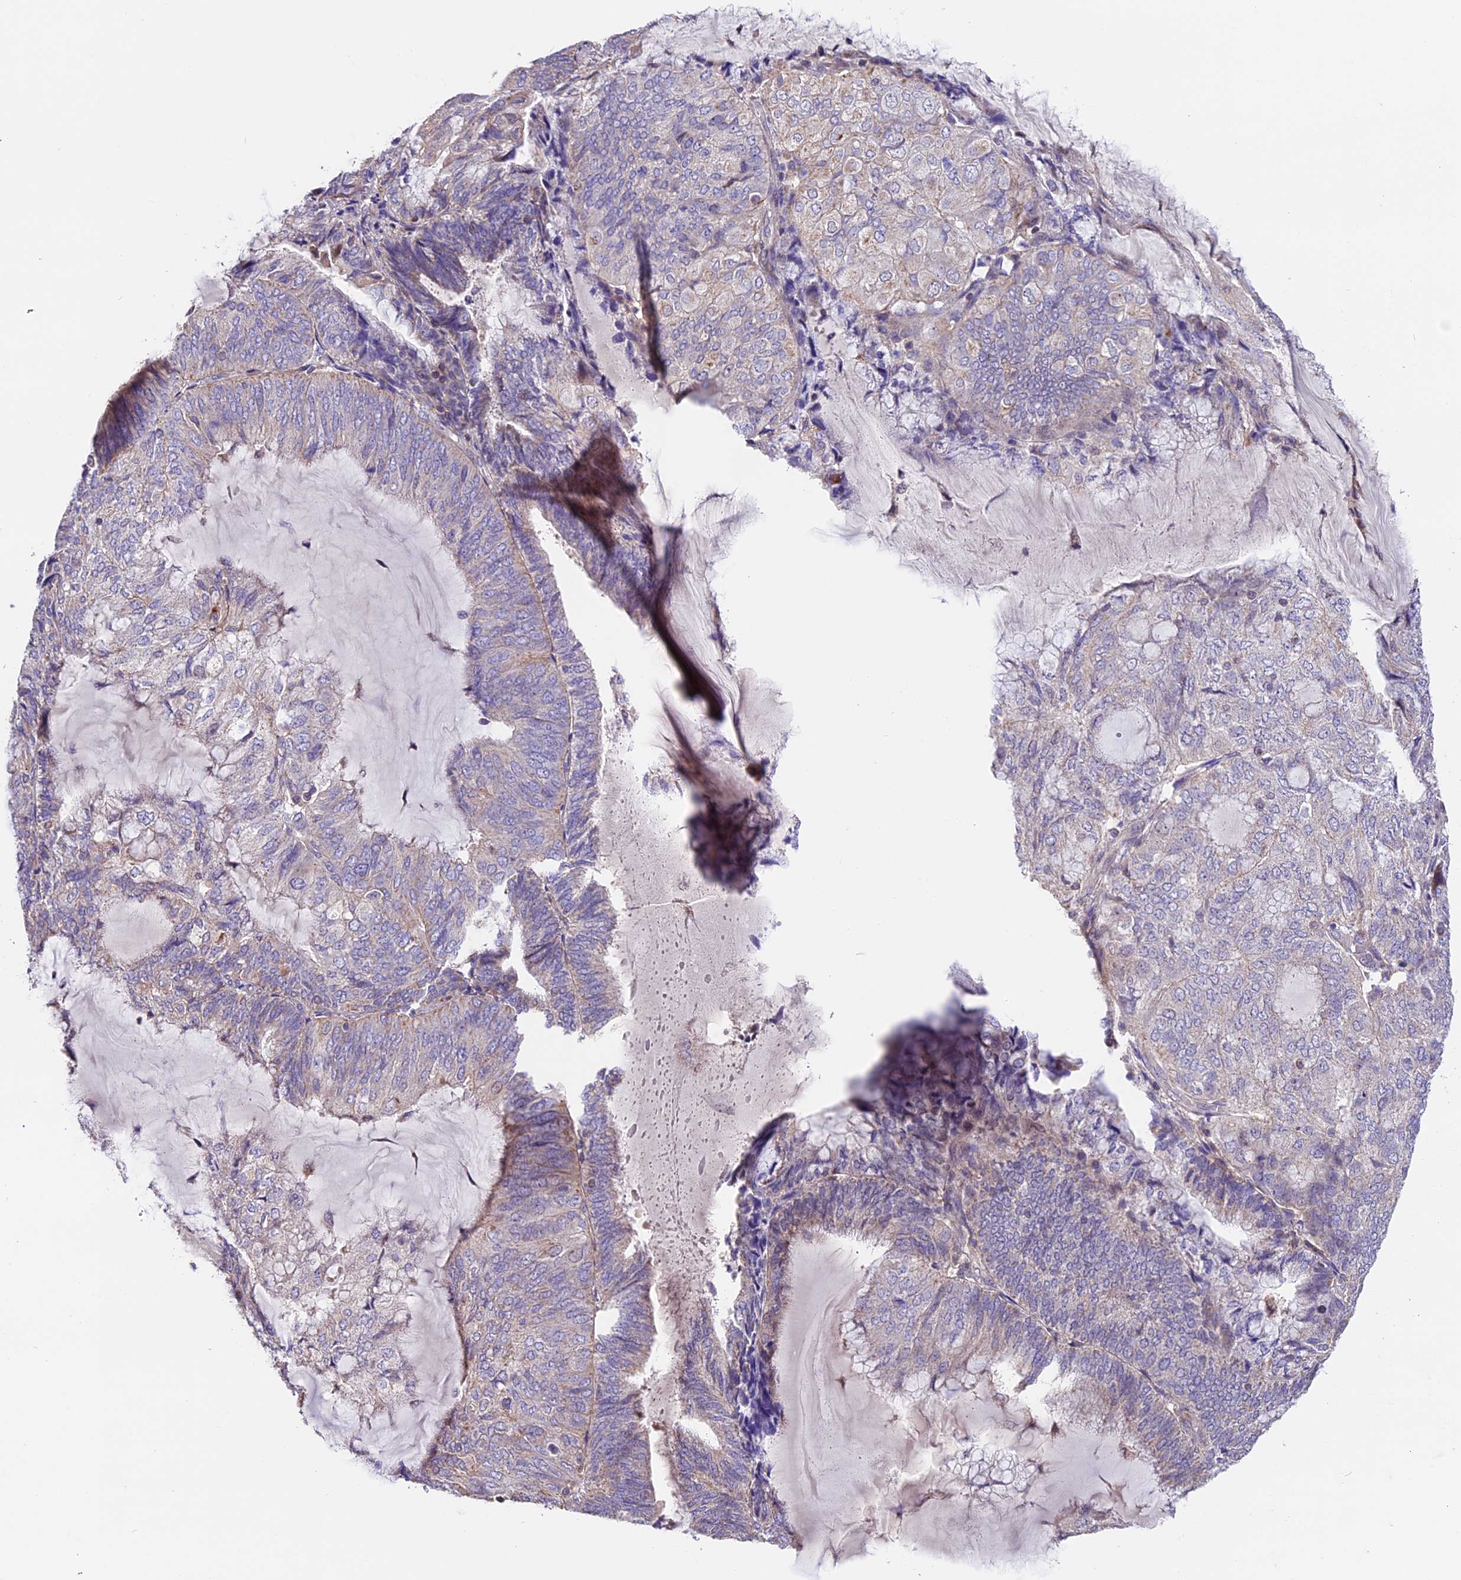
{"staining": {"intensity": "weak", "quantity": "<25%", "location": "cytoplasmic/membranous"}, "tissue": "endometrial cancer", "cell_type": "Tumor cells", "image_type": "cancer", "snomed": [{"axis": "morphology", "description": "Adenocarcinoma, NOS"}, {"axis": "topography", "description": "Endometrium"}], "caption": "Tumor cells are negative for protein expression in human endometrial adenocarcinoma.", "gene": "DDX28", "patient": {"sex": "female", "age": 81}}